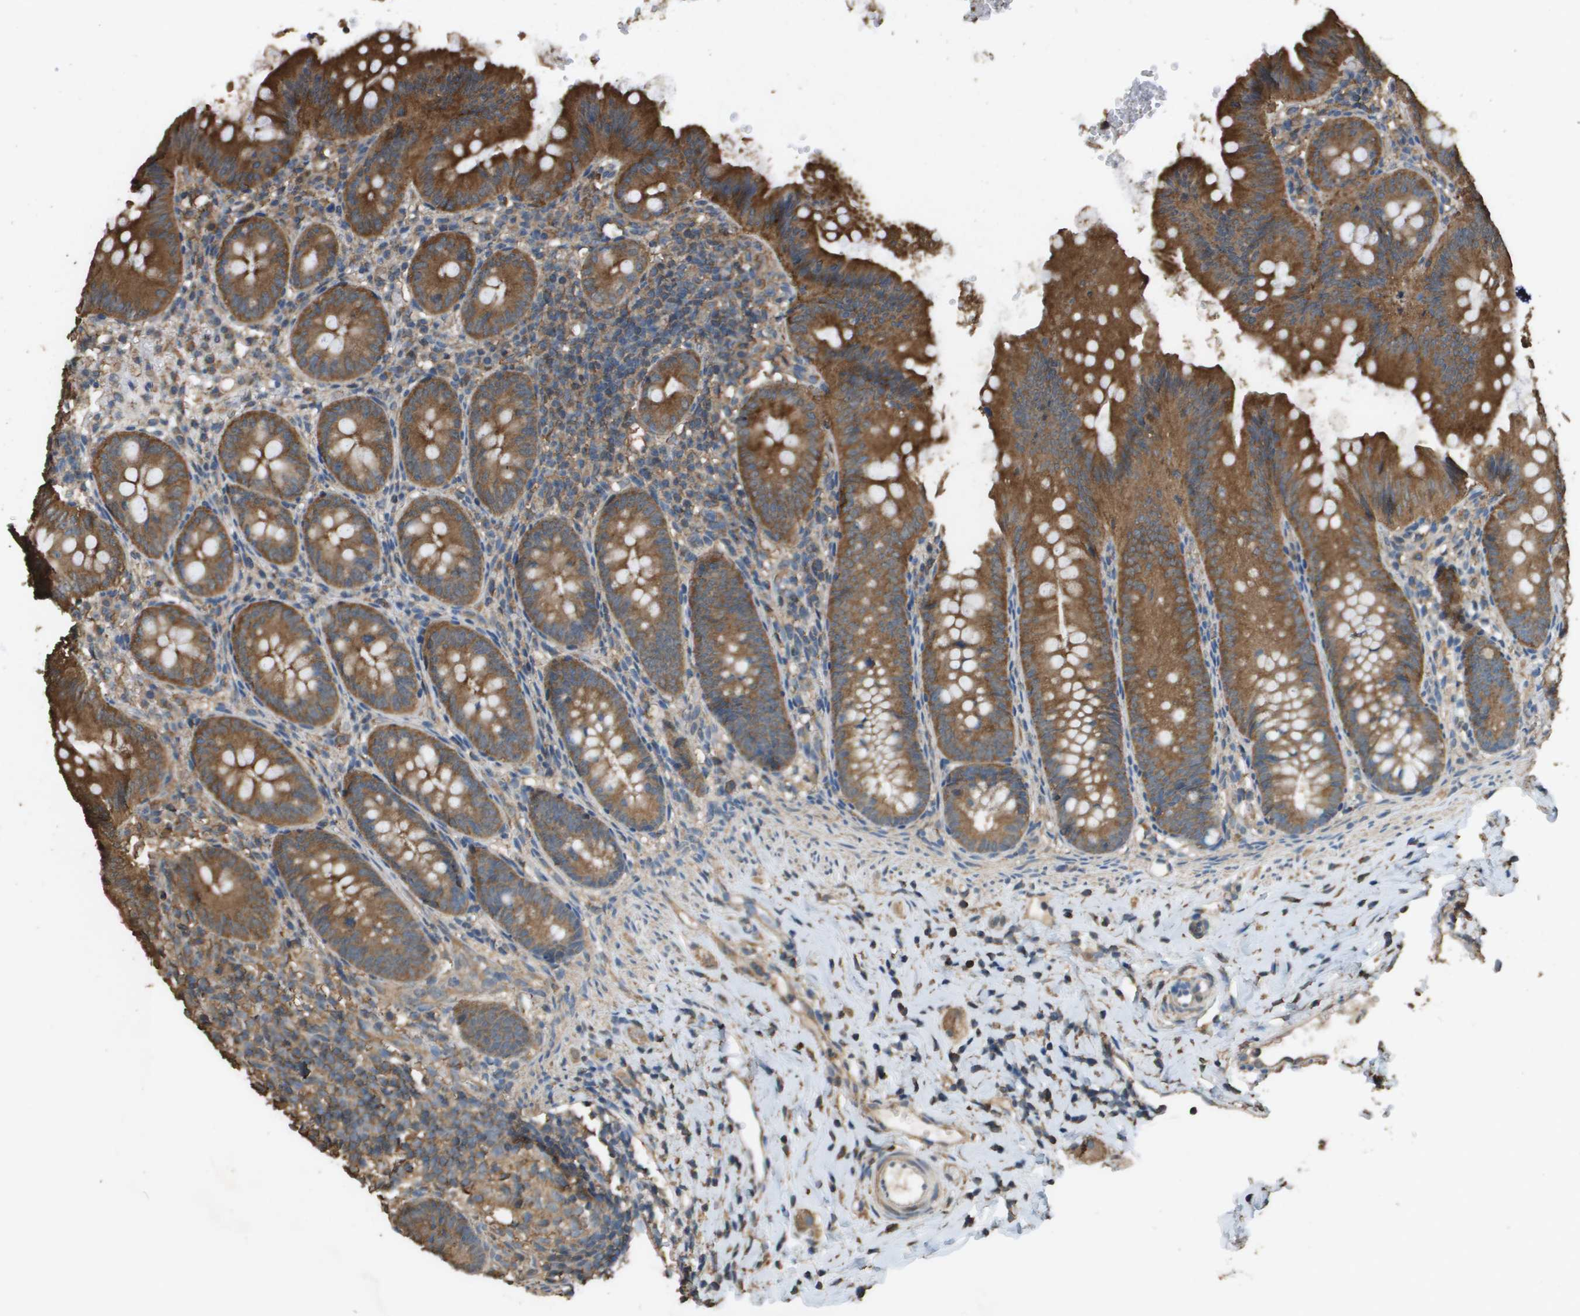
{"staining": {"intensity": "strong", "quantity": ">75%", "location": "cytoplasmic/membranous"}, "tissue": "appendix", "cell_type": "Glandular cells", "image_type": "normal", "snomed": [{"axis": "morphology", "description": "Normal tissue, NOS"}, {"axis": "topography", "description": "Appendix"}], "caption": "Immunohistochemistry (IHC) (DAB (3,3'-diaminobenzidine)) staining of normal human appendix exhibits strong cytoplasmic/membranous protein expression in about >75% of glandular cells. Immunohistochemistry (IHC) stains the protein in brown and the nuclei are stained blue.", "gene": "MS4A7", "patient": {"sex": "male", "age": 1}}